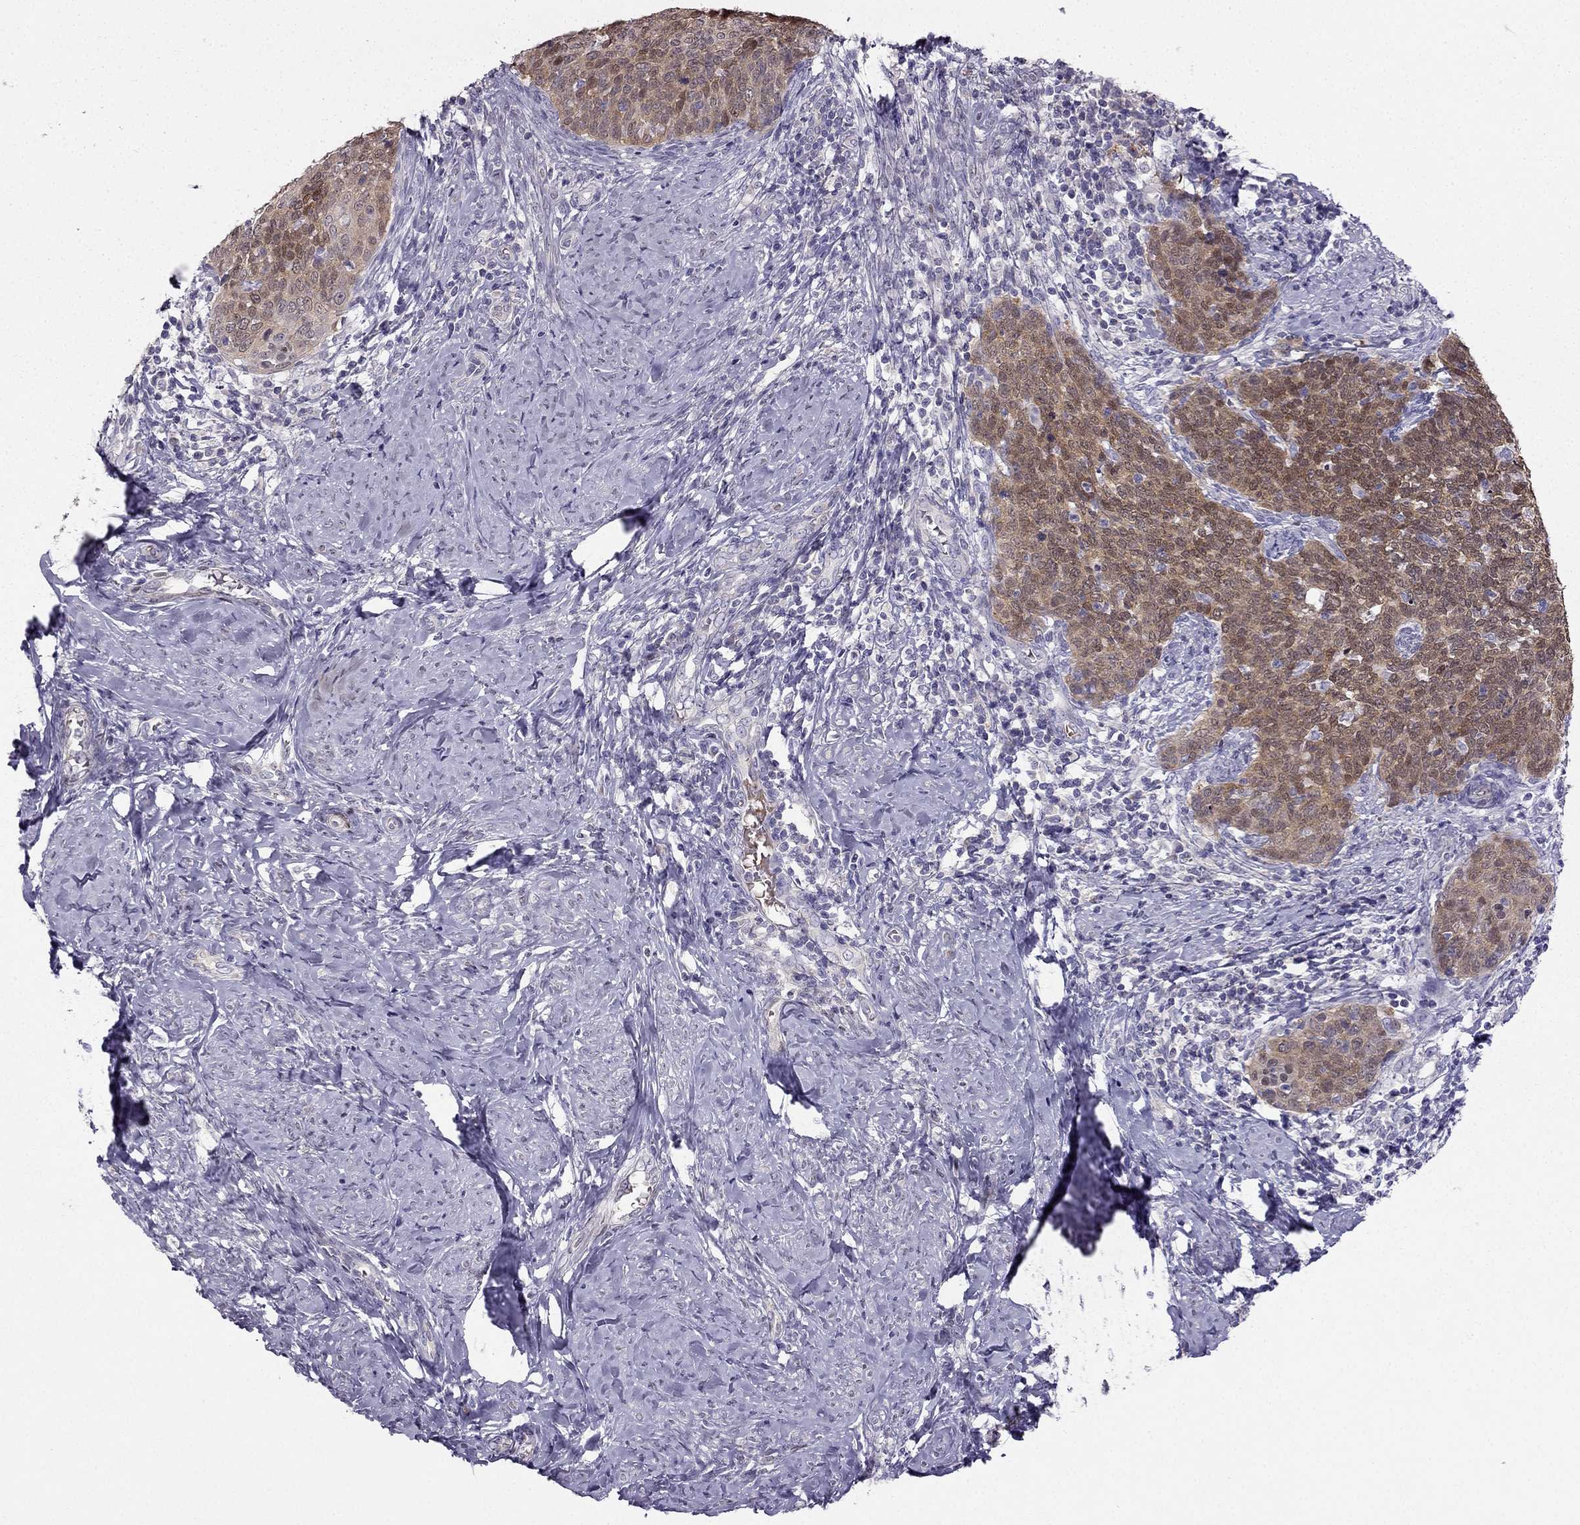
{"staining": {"intensity": "moderate", "quantity": "25%-75%", "location": "nuclear"}, "tissue": "cervical cancer", "cell_type": "Tumor cells", "image_type": "cancer", "snomed": [{"axis": "morphology", "description": "Normal tissue, NOS"}, {"axis": "morphology", "description": "Squamous cell carcinoma, NOS"}, {"axis": "topography", "description": "Cervix"}], "caption": "Squamous cell carcinoma (cervical) stained with DAB immunohistochemistry (IHC) displays medium levels of moderate nuclear staining in approximately 25%-75% of tumor cells. (Stains: DAB in brown, nuclei in blue, Microscopy: brightfield microscopy at high magnification).", "gene": "RSPH14", "patient": {"sex": "female", "age": 39}}